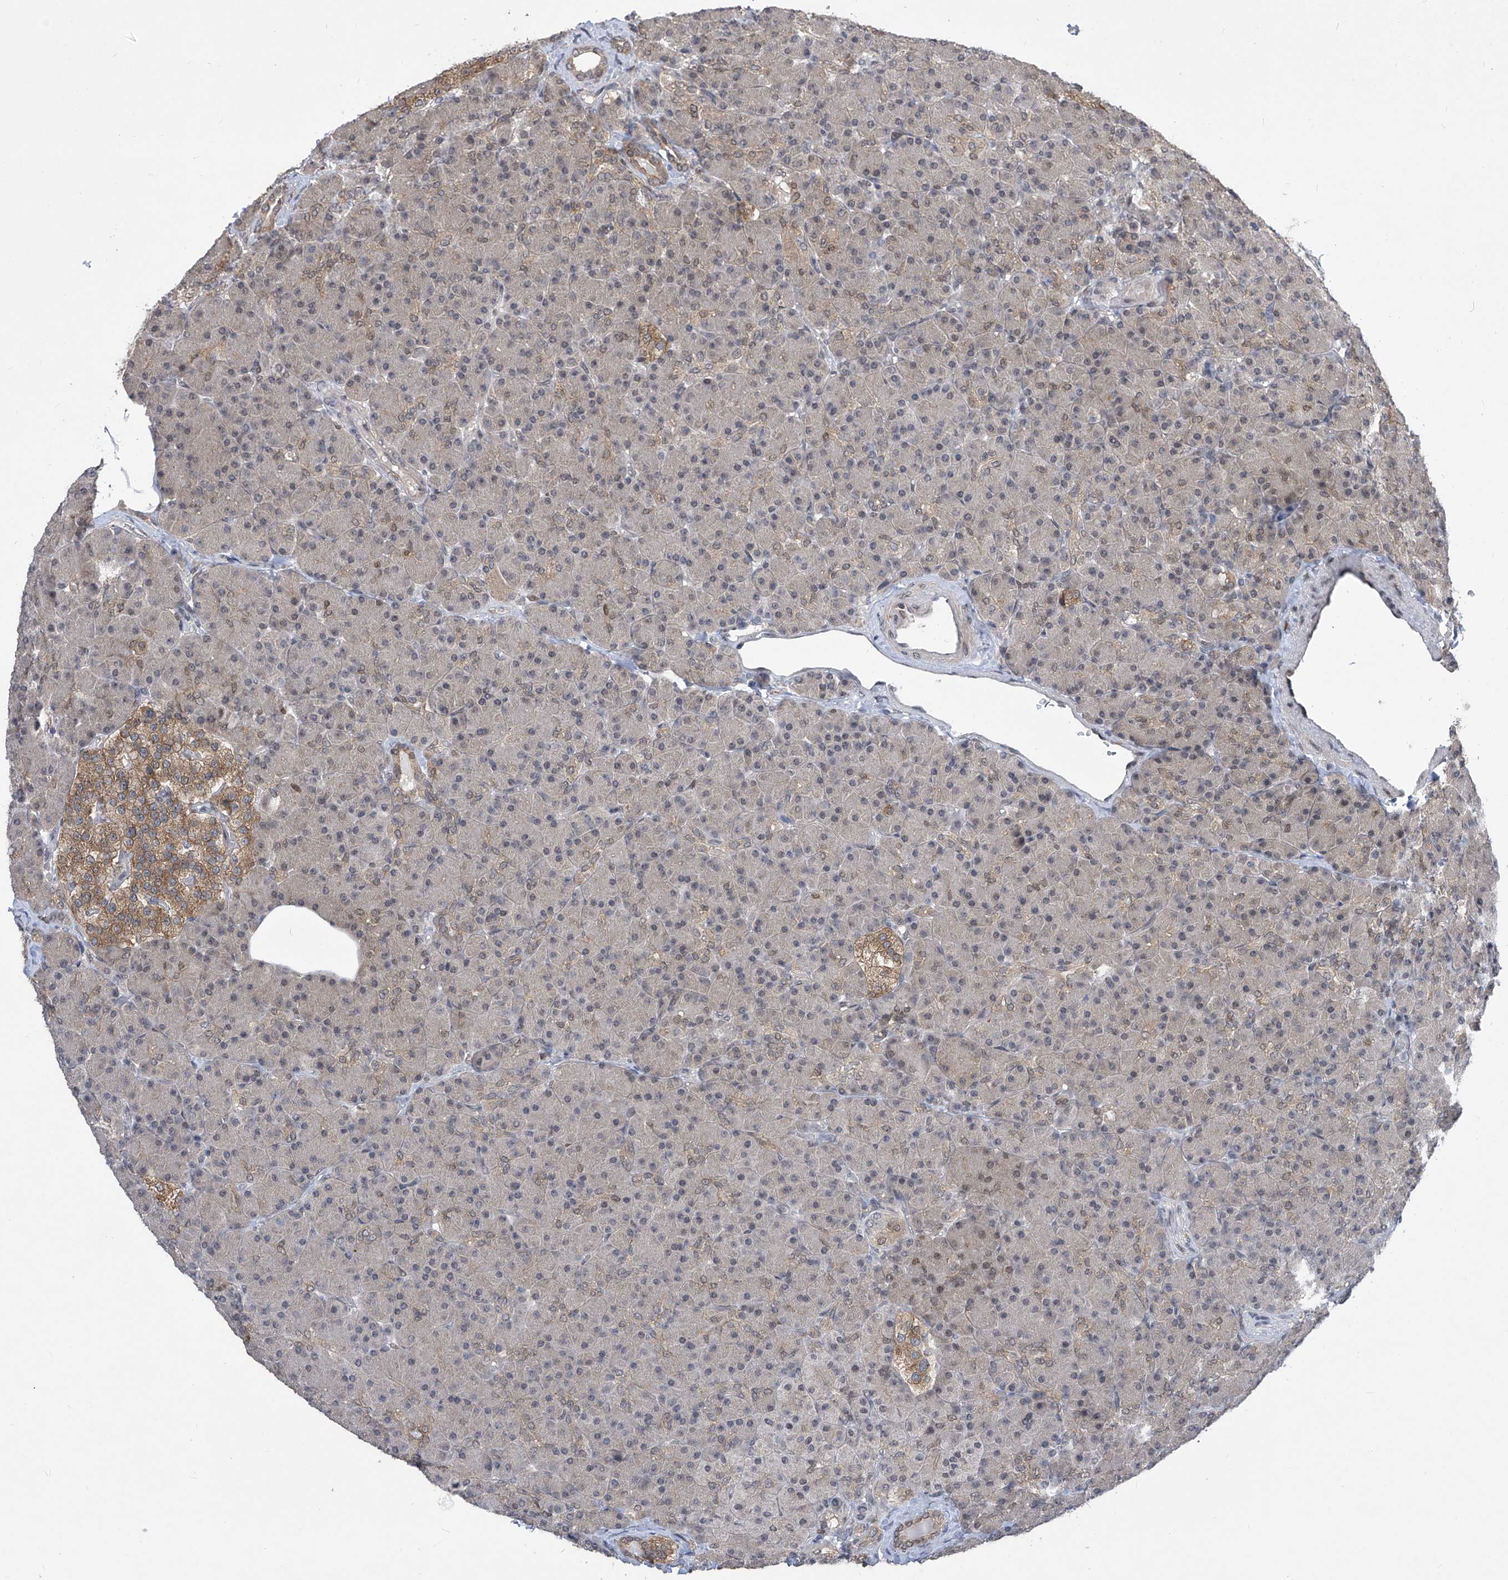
{"staining": {"intensity": "moderate", "quantity": "<25%", "location": "cytoplasmic/membranous"}, "tissue": "pancreas", "cell_type": "Exocrine glandular cells", "image_type": "normal", "snomed": [{"axis": "morphology", "description": "Normal tissue, NOS"}, {"axis": "topography", "description": "Pancreas"}], "caption": "Immunohistochemical staining of benign pancreas reveals low levels of moderate cytoplasmic/membranous staining in approximately <25% of exocrine glandular cells.", "gene": "CETN1", "patient": {"sex": "female", "age": 43}}